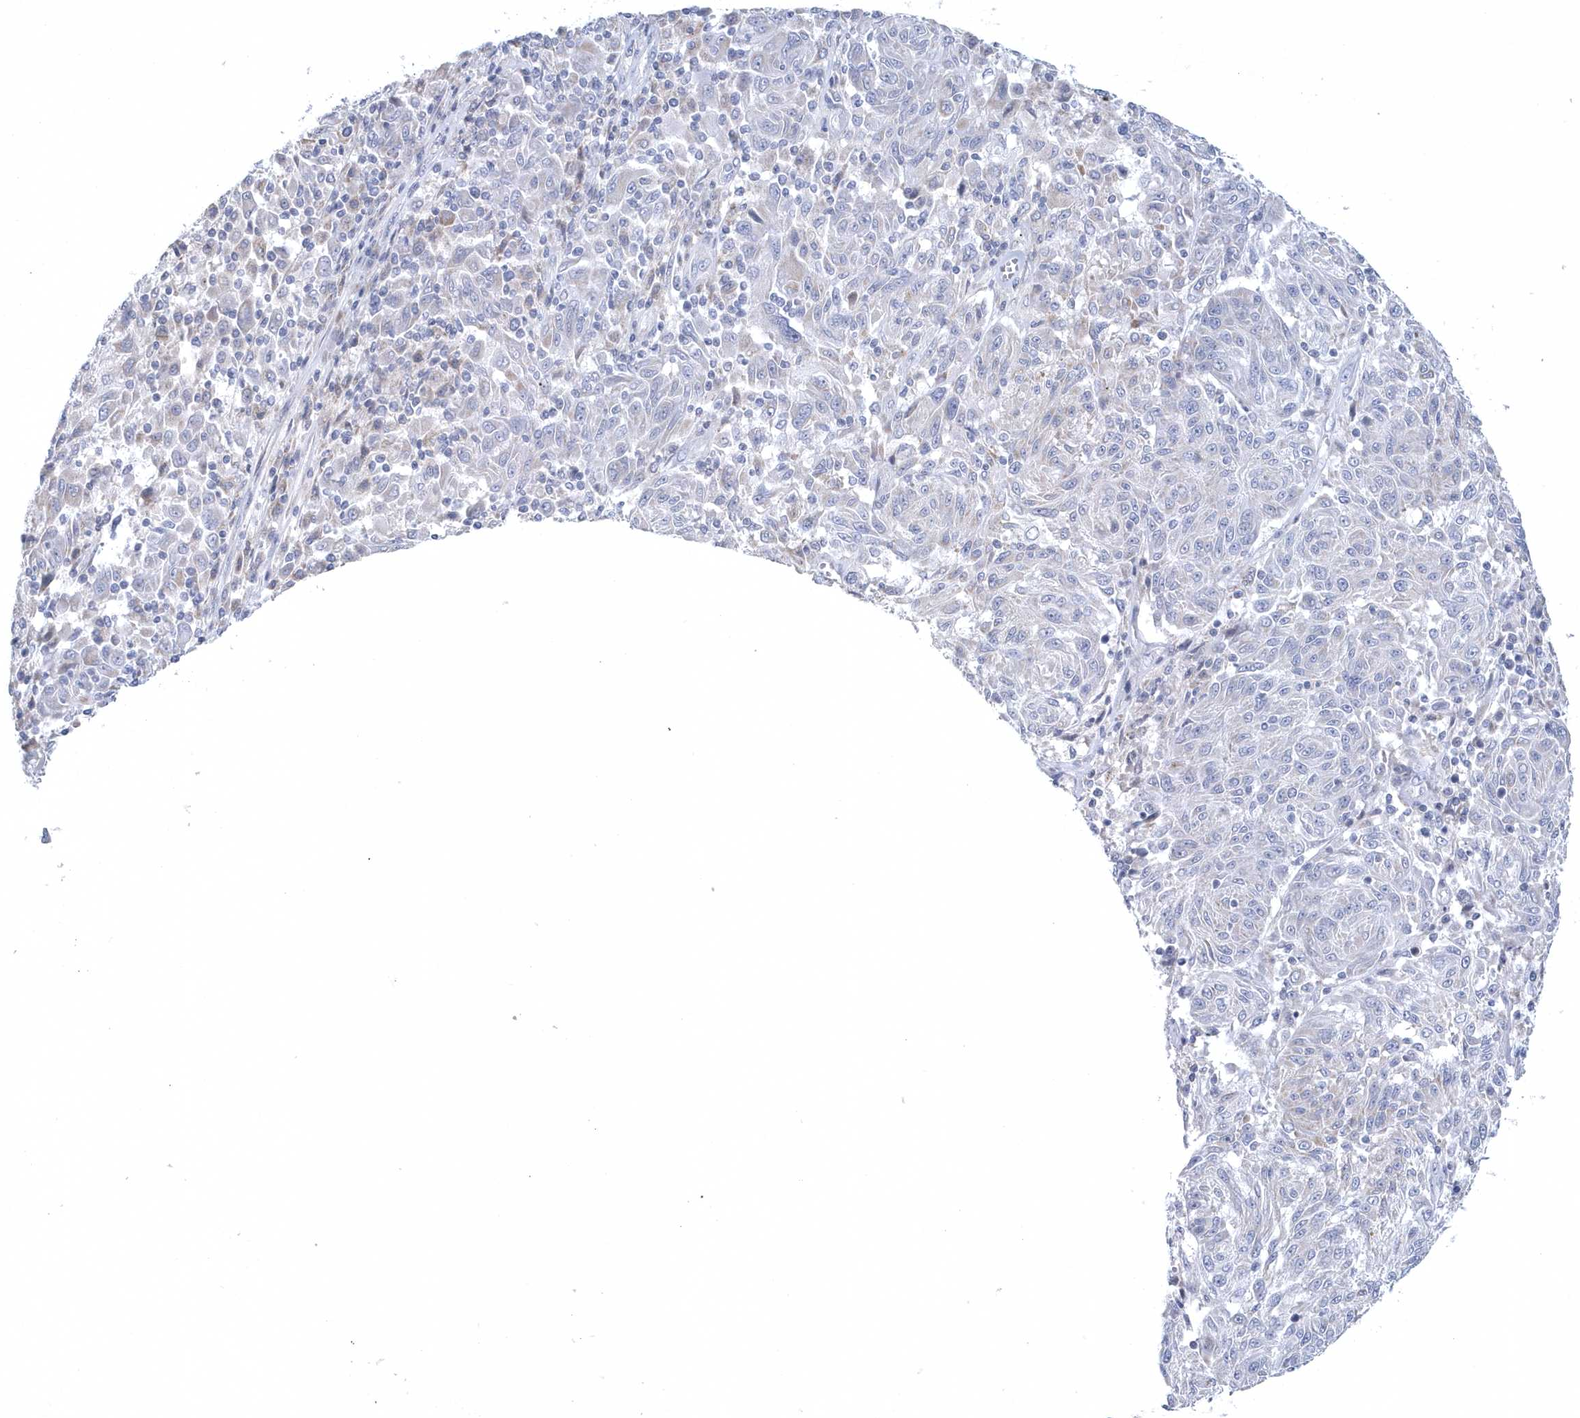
{"staining": {"intensity": "negative", "quantity": "none", "location": "none"}, "tissue": "melanoma", "cell_type": "Tumor cells", "image_type": "cancer", "snomed": [{"axis": "morphology", "description": "Malignant melanoma, NOS"}, {"axis": "topography", "description": "Skin"}], "caption": "There is no significant staining in tumor cells of melanoma. (DAB (3,3'-diaminobenzidine) immunohistochemistry (IHC) visualized using brightfield microscopy, high magnification).", "gene": "NIPAL1", "patient": {"sex": "male", "age": 53}}